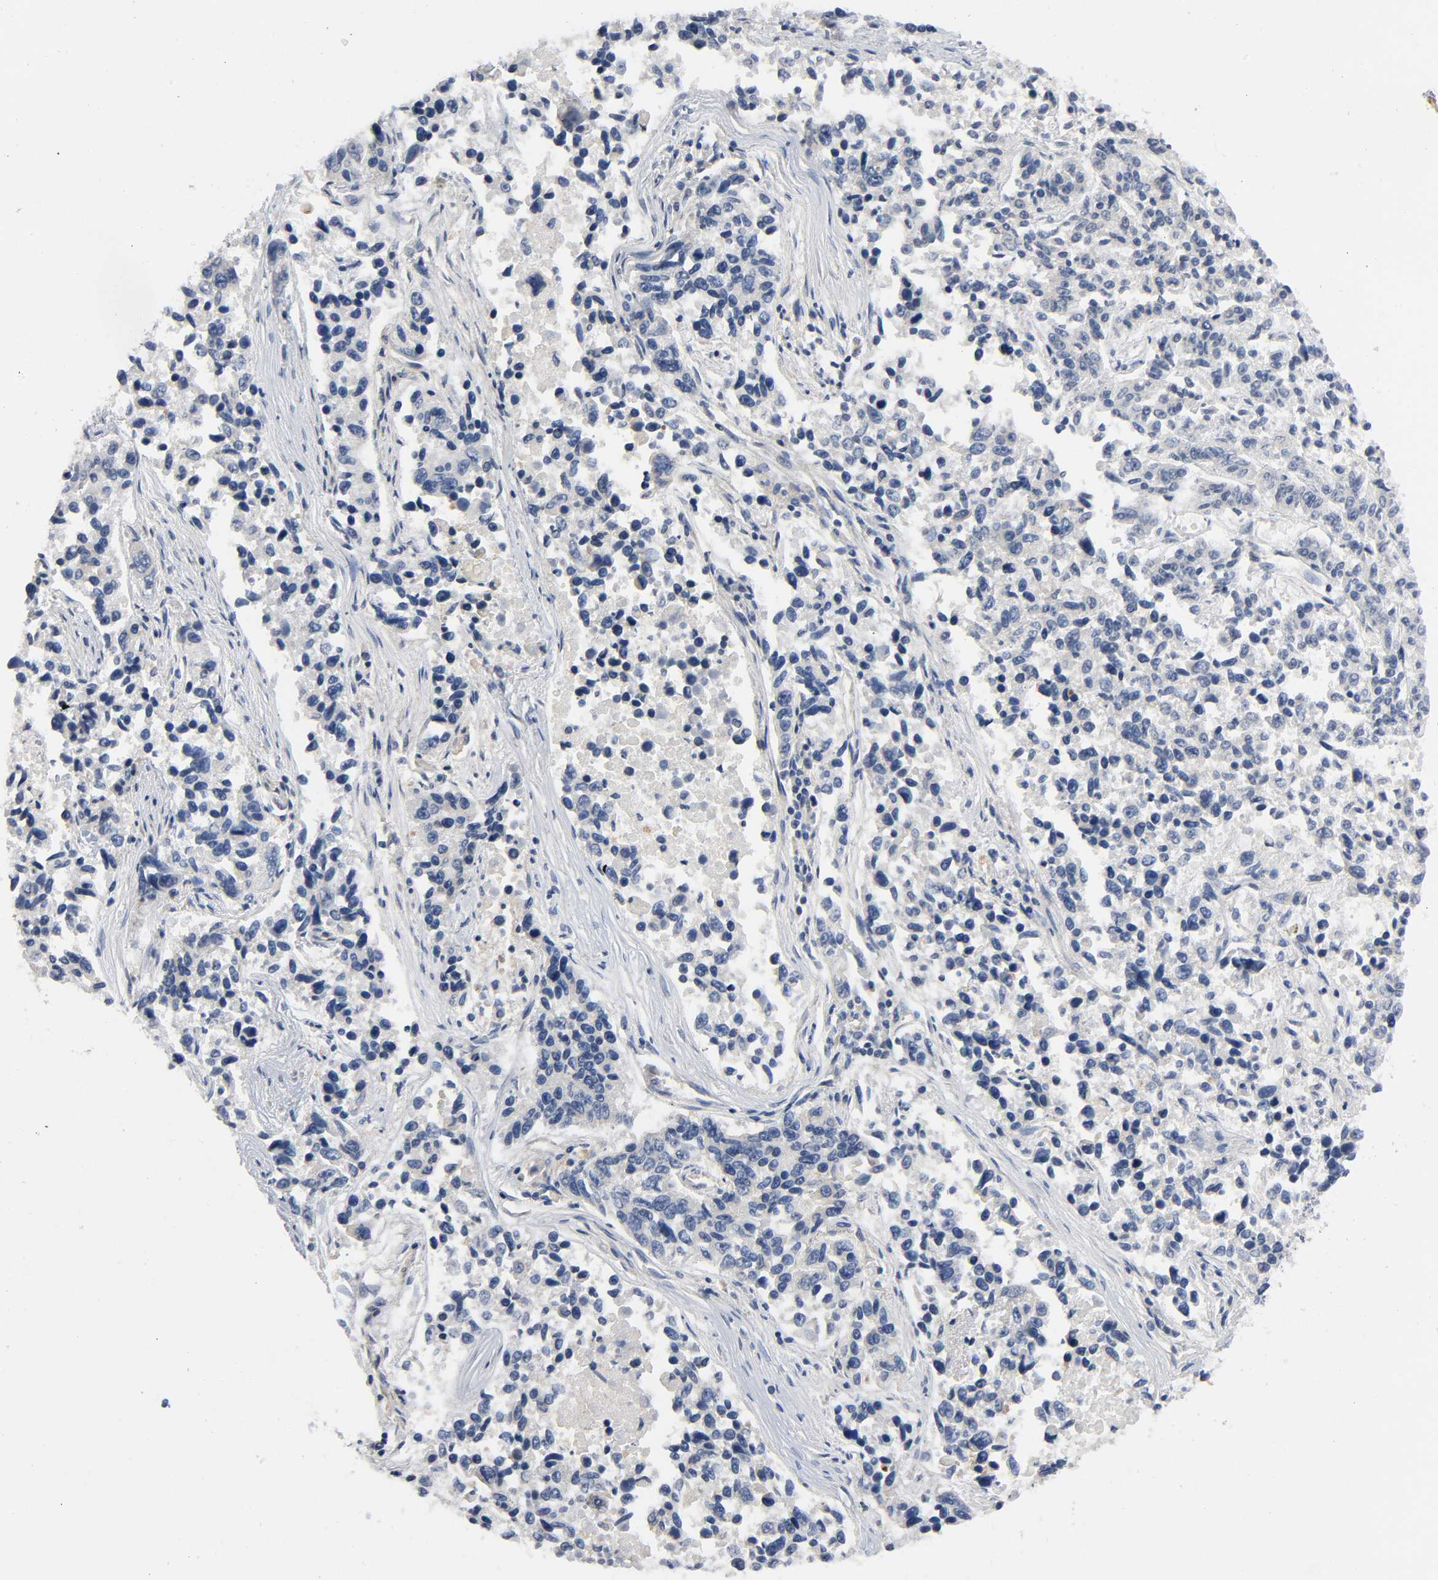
{"staining": {"intensity": "weak", "quantity": "25%-75%", "location": "cytoplasmic/membranous"}, "tissue": "lung cancer", "cell_type": "Tumor cells", "image_type": "cancer", "snomed": [{"axis": "morphology", "description": "Adenocarcinoma, NOS"}, {"axis": "topography", "description": "Lung"}], "caption": "Approximately 25%-75% of tumor cells in lung cancer (adenocarcinoma) exhibit weak cytoplasmic/membranous protein positivity as visualized by brown immunohistochemical staining.", "gene": "HDAC6", "patient": {"sex": "male", "age": 84}}